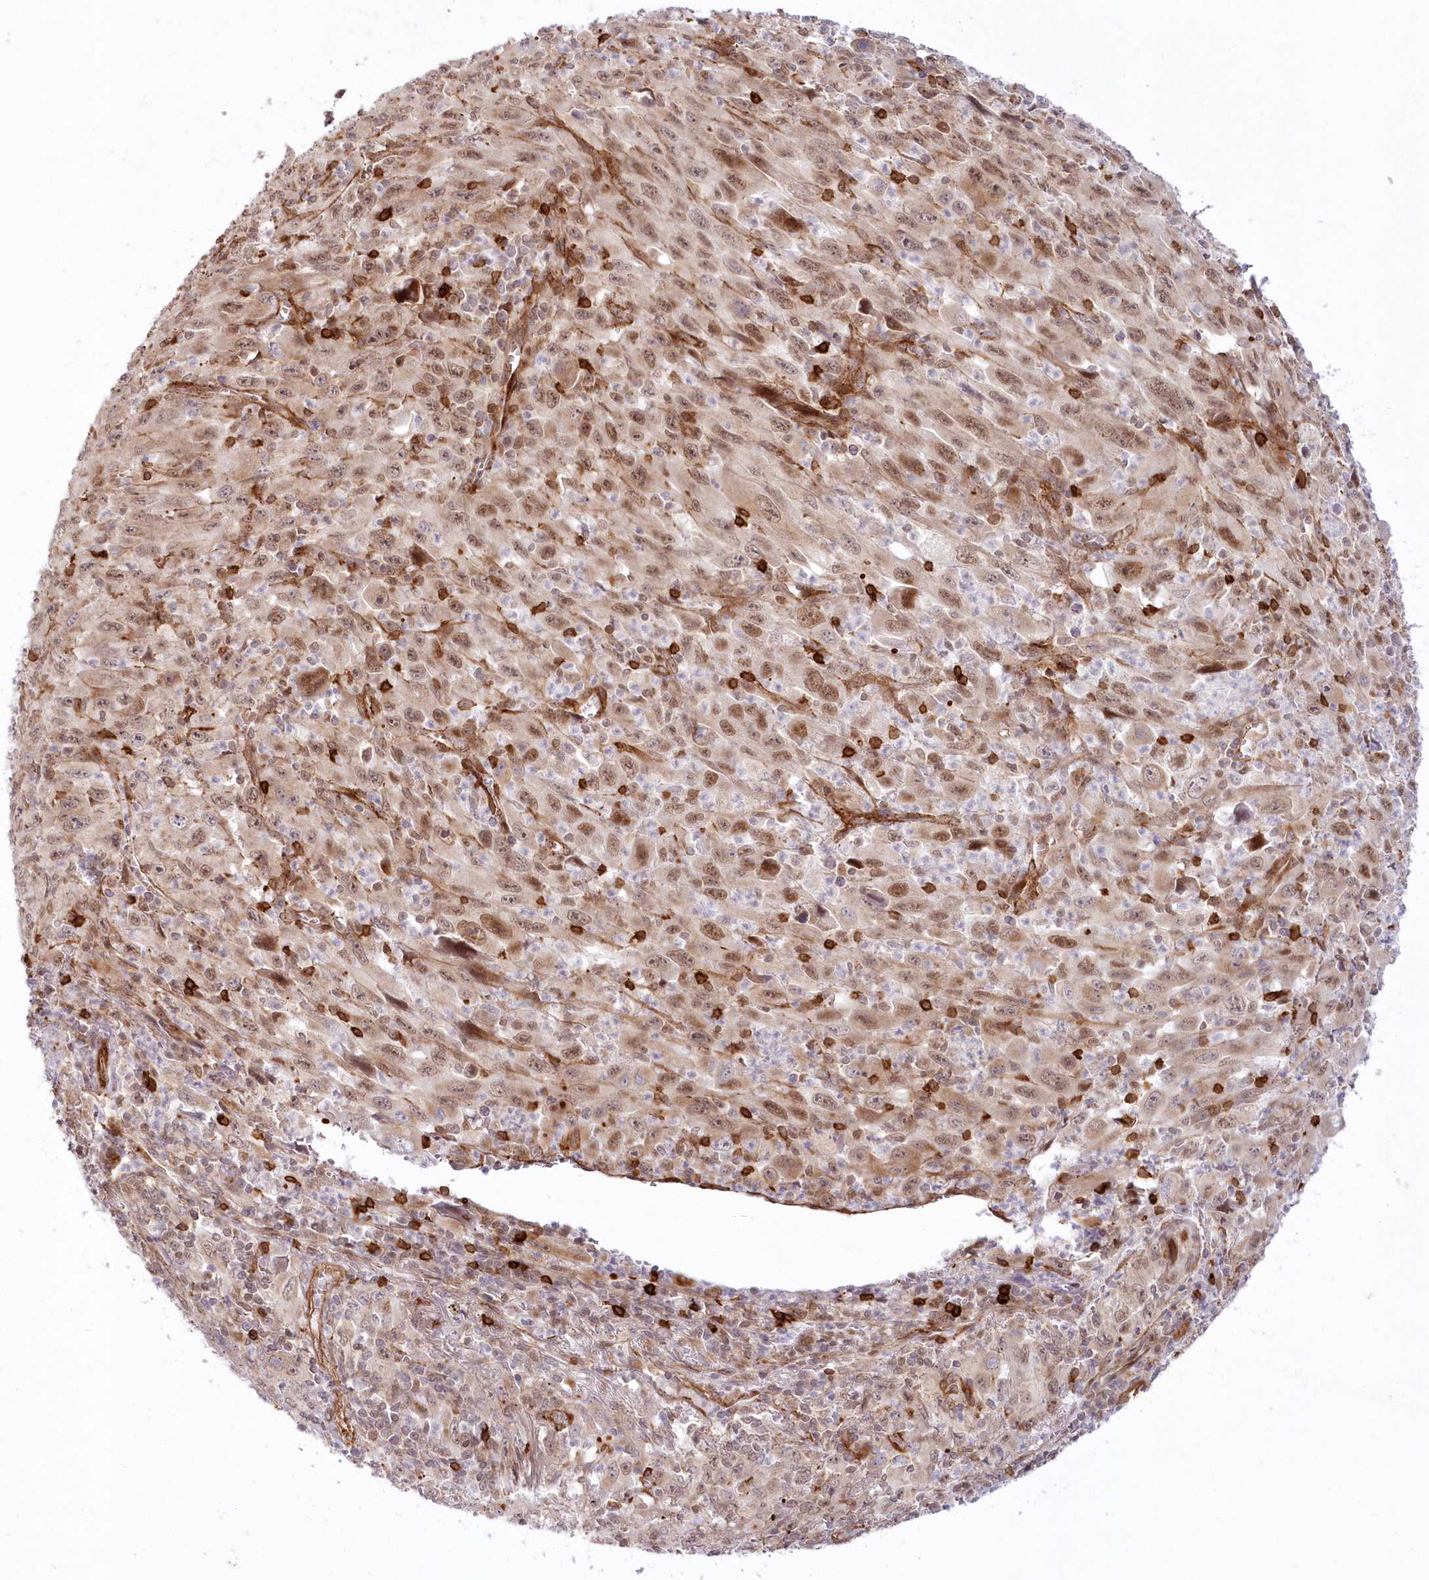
{"staining": {"intensity": "moderate", "quantity": ">75%", "location": "cytoplasmic/membranous,nuclear"}, "tissue": "melanoma", "cell_type": "Tumor cells", "image_type": "cancer", "snomed": [{"axis": "morphology", "description": "Malignant melanoma, Metastatic site"}, {"axis": "topography", "description": "Skin"}], "caption": "Brown immunohistochemical staining in human malignant melanoma (metastatic site) displays moderate cytoplasmic/membranous and nuclear positivity in about >75% of tumor cells. The staining was performed using DAB to visualize the protein expression in brown, while the nuclei were stained in blue with hematoxylin (Magnification: 20x).", "gene": "AFAP1L2", "patient": {"sex": "female", "age": 56}}